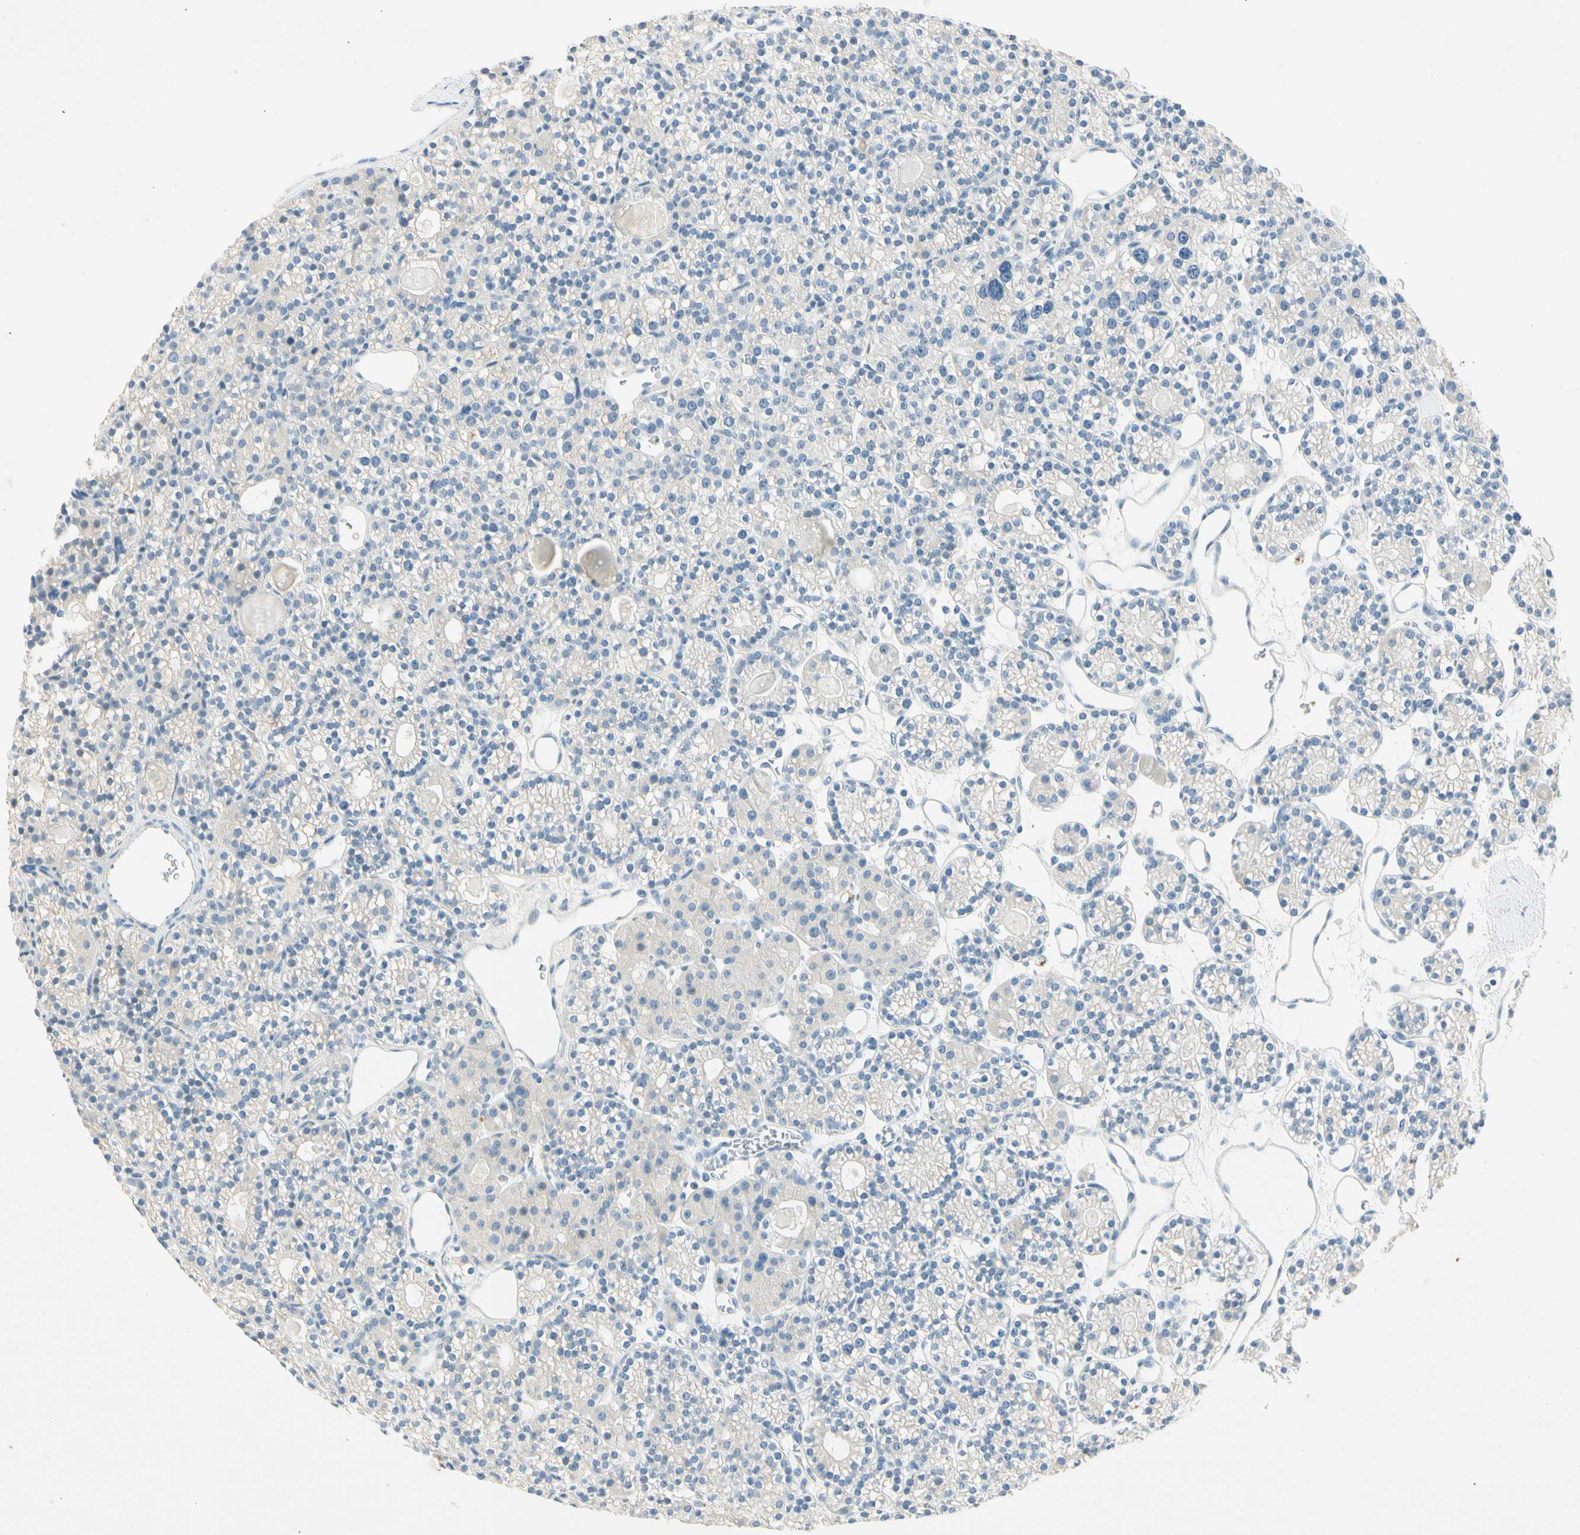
{"staining": {"intensity": "negative", "quantity": "none", "location": "none"}, "tissue": "parathyroid gland", "cell_type": "Glandular cells", "image_type": "normal", "snomed": [{"axis": "morphology", "description": "Normal tissue, NOS"}, {"axis": "topography", "description": "Parathyroid gland"}], "caption": "A high-resolution micrograph shows IHC staining of normal parathyroid gland, which reveals no significant expression in glandular cells. (DAB (3,3'-diaminobenzidine) IHC with hematoxylin counter stain).", "gene": "PITX1", "patient": {"sex": "female", "age": 64}}